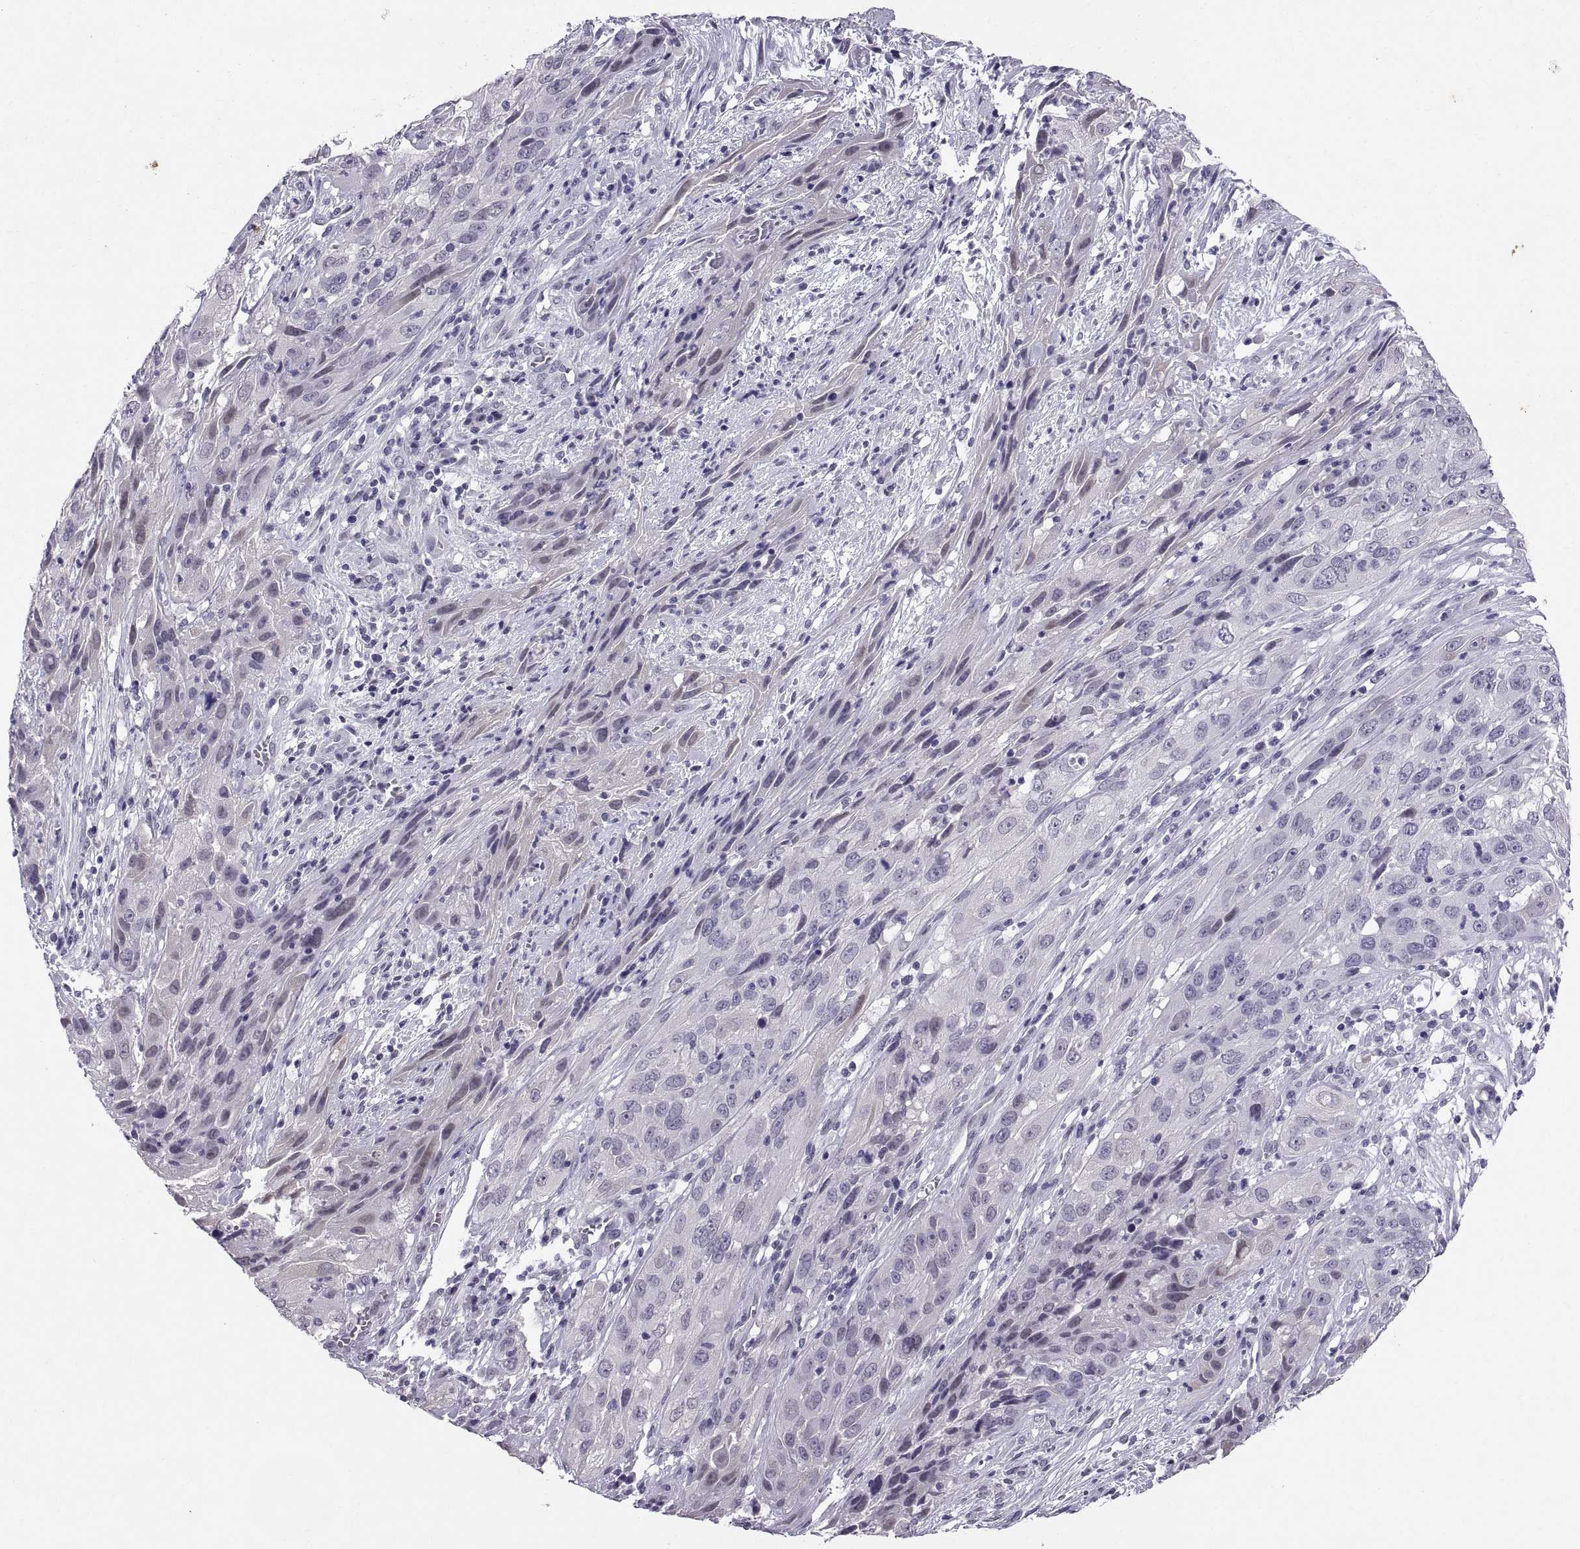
{"staining": {"intensity": "negative", "quantity": "none", "location": "none"}, "tissue": "cervical cancer", "cell_type": "Tumor cells", "image_type": "cancer", "snomed": [{"axis": "morphology", "description": "Squamous cell carcinoma, NOS"}, {"axis": "topography", "description": "Cervix"}], "caption": "Micrograph shows no protein expression in tumor cells of cervical cancer (squamous cell carcinoma) tissue.", "gene": "KRT77", "patient": {"sex": "female", "age": 32}}